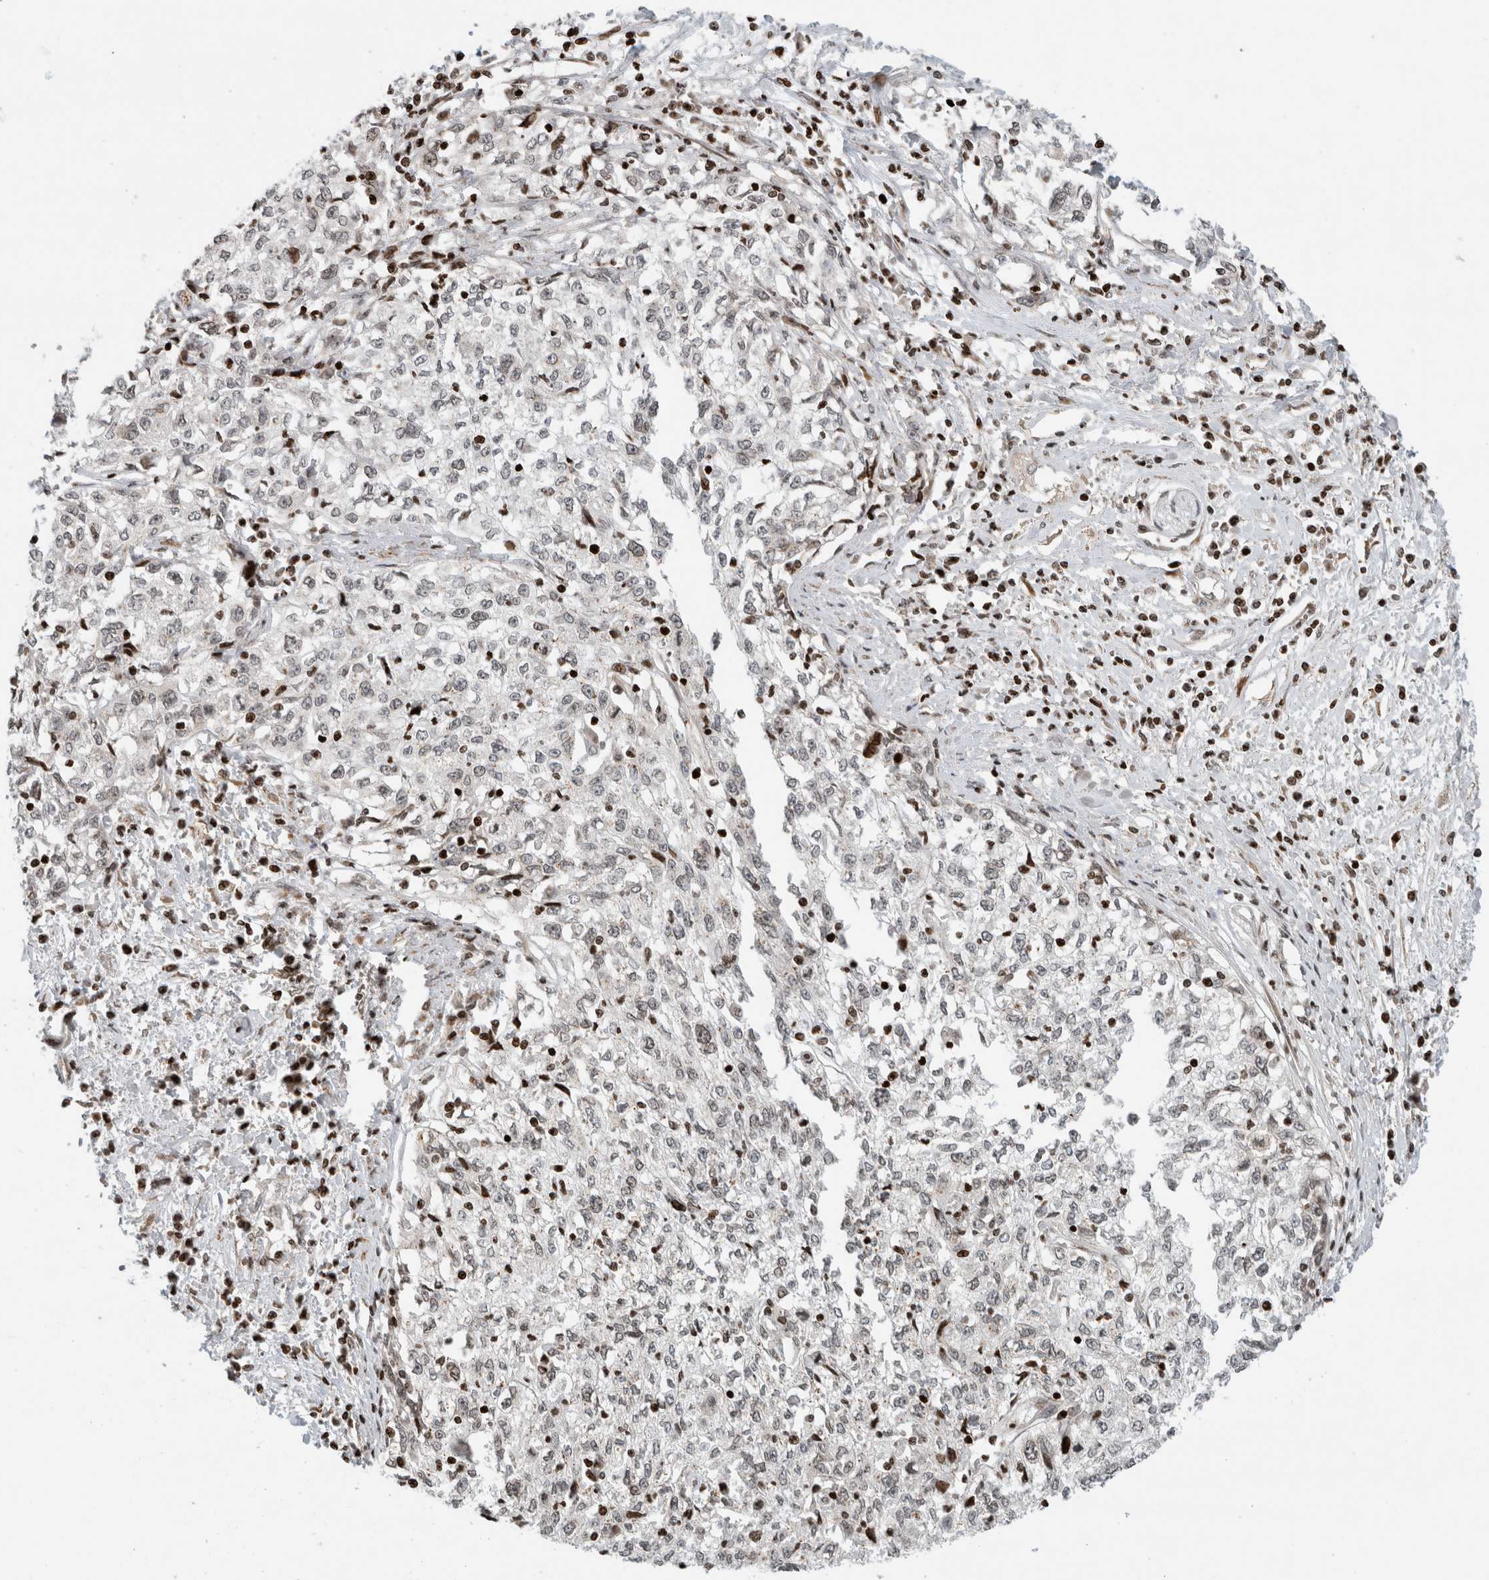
{"staining": {"intensity": "negative", "quantity": "none", "location": "none"}, "tissue": "cervical cancer", "cell_type": "Tumor cells", "image_type": "cancer", "snomed": [{"axis": "morphology", "description": "Squamous cell carcinoma, NOS"}, {"axis": "topography", "description": "Cervix"}], "caption": "DAB (3,3'-diaminobenzidine) immunohistochemical staining of human cervical cancer (squamous cell carcinoma) exhibits no significant expression in tumor cells.", "gene": "GINS4", "patient": {"sex": "female", "age": 57}}